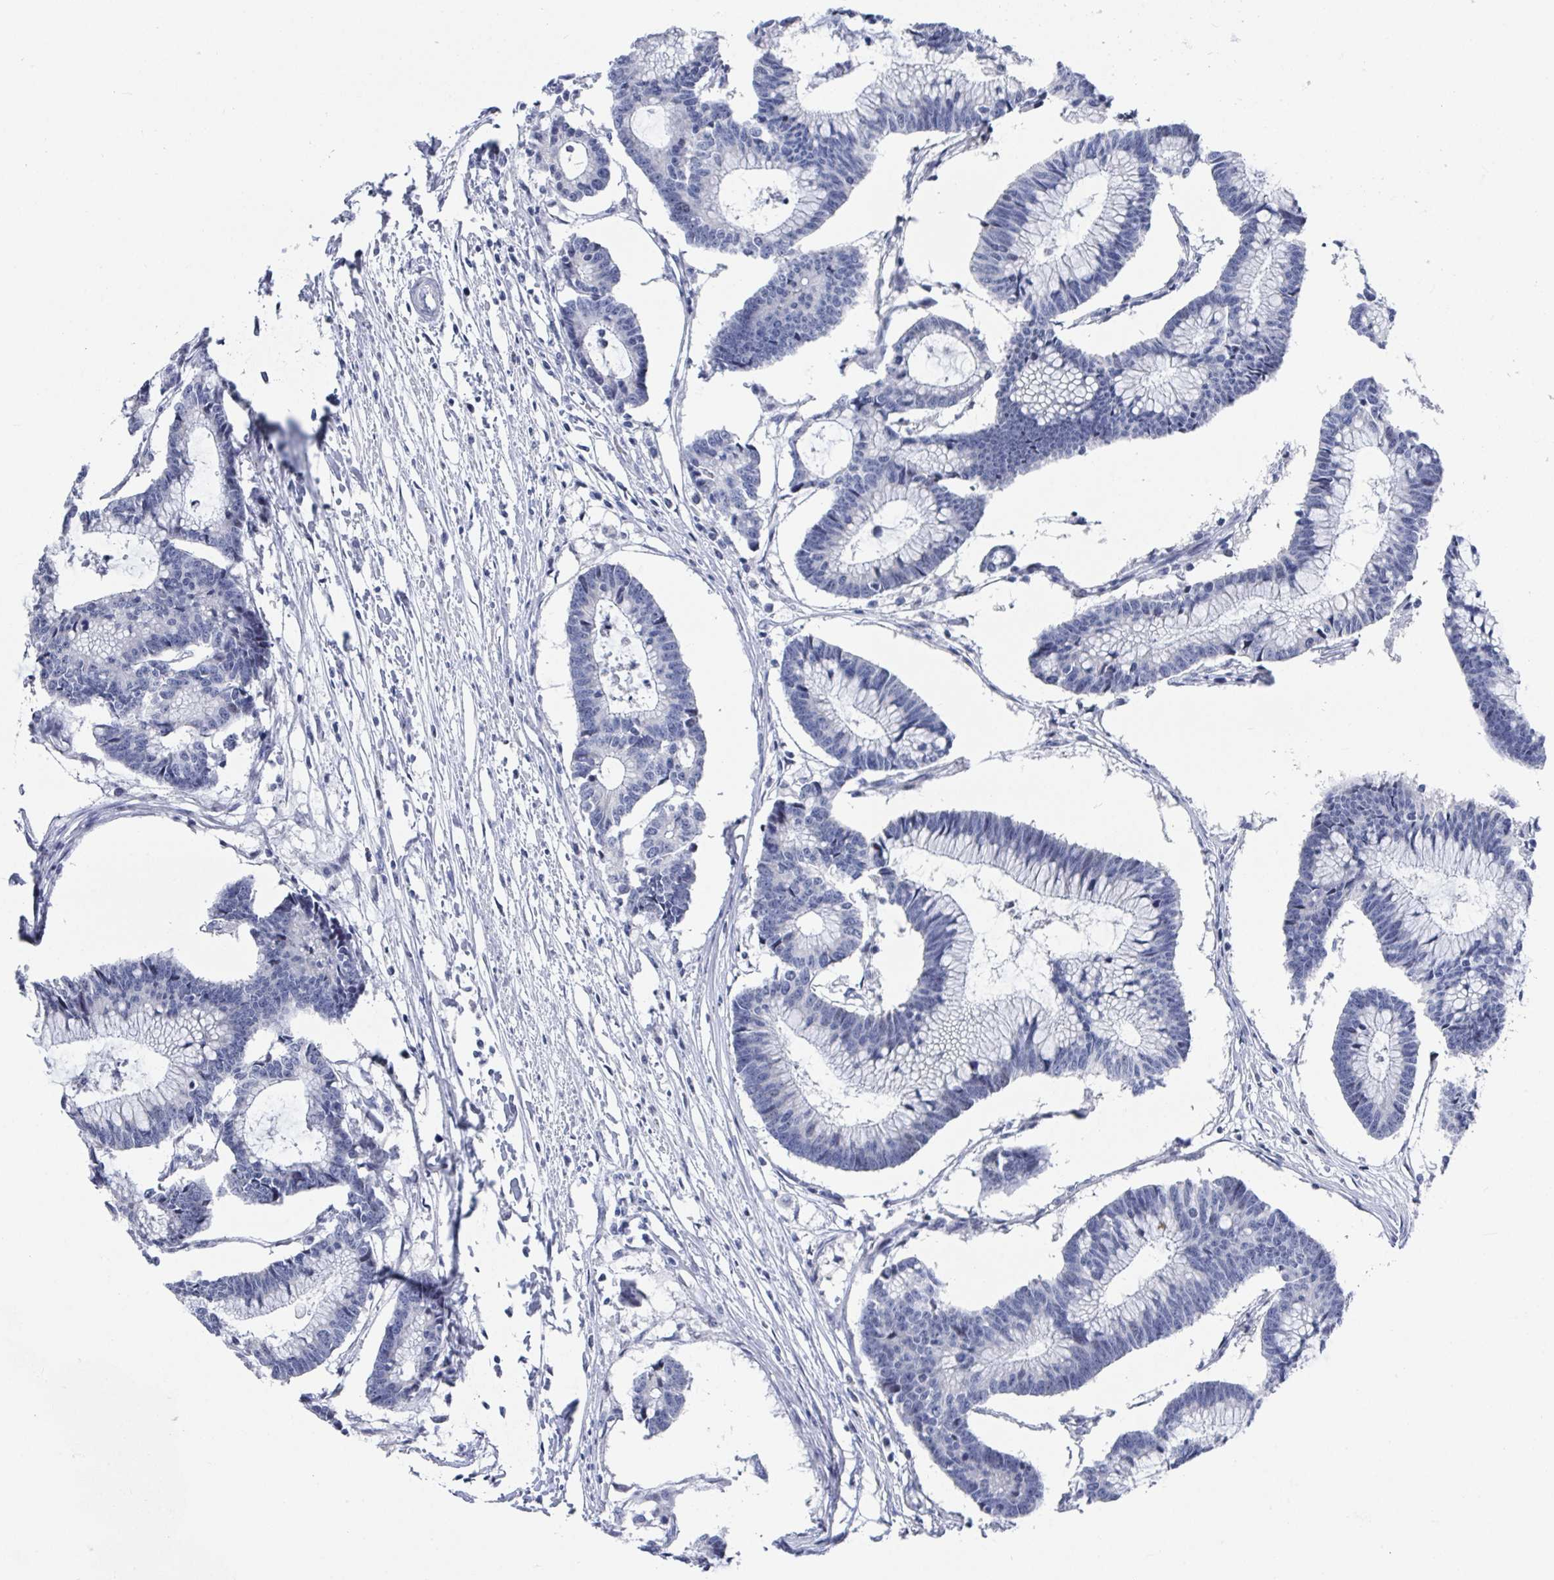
{"staining": {"intensity": "negative", "quantity": "none", "location": "none"}, "tissue": "colorectal cancer", "cell_type": "Tumor cells", "image_type": "cancer", "snomed": [{"axis": "morphology", "description": "Adenocarcinoma, NOS"}, {"axis": "topography", "description": "Colon"}], "caption": "An immunohistochemistry (IHC) photomicrograph of colorectal cancer (adenocarcinoma) is shown. There is no staining in tumor cells of colorectal cancer (adenocarcinoma).", "gene": "CAMKV", "patient": {"sex": "female", "age": 78}}